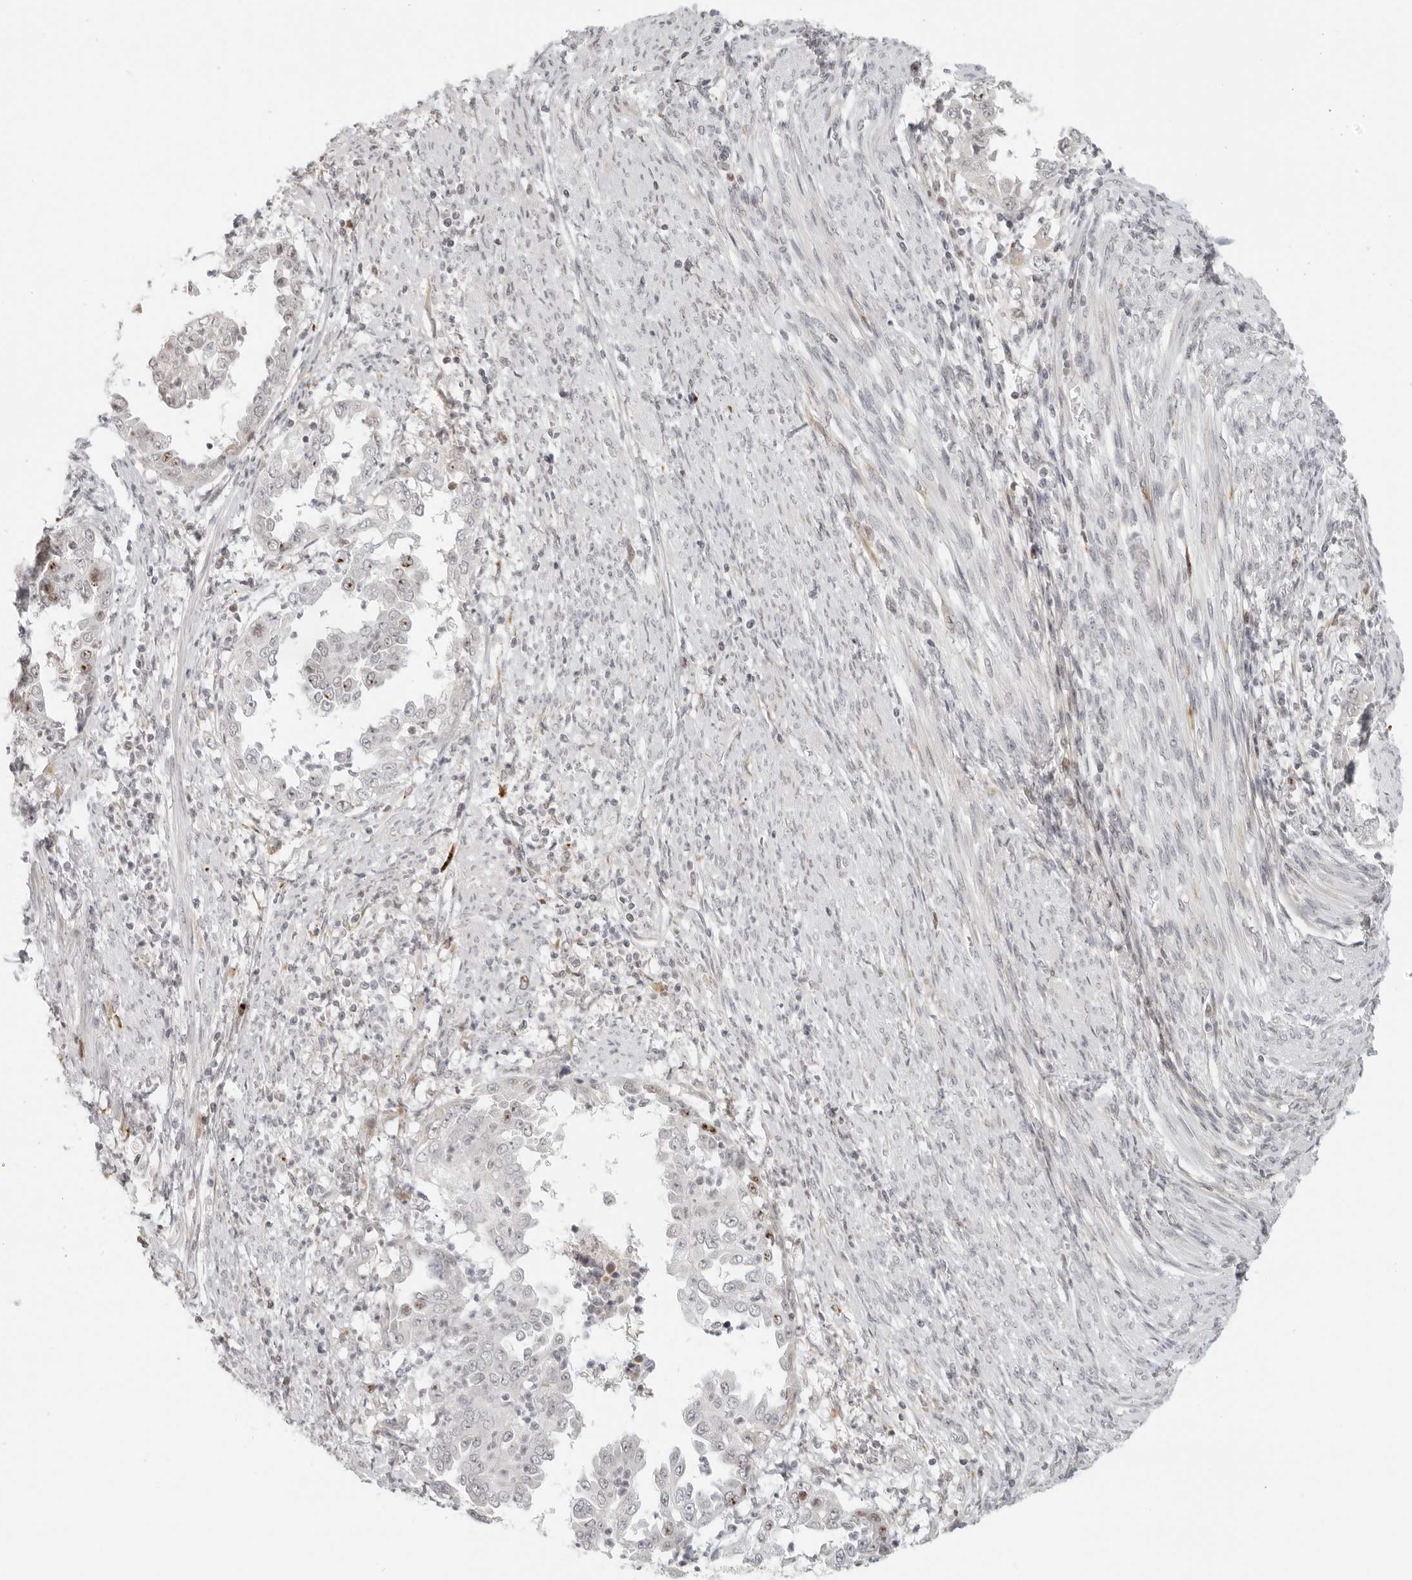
{"staining": {"intensity": "moderate", "quantity": "<25%", "location": "nuclear"}, "tissue": "endometrial cancer", "cell_type": "Tumor cells", "image_type": "cancer", "snomed": [{"axis": "morphology", "description": "Adenocarcinoma, NOS"}, {"axis": "topography", "description": "Endometrium"}], "caption": "Endometrial cancer (adenocarcinoma) stained with a brown dye demonstrates moderate nuclear positive expression in approximately <25% of tumor cells.", "gene": "ZNF678", "patient": {"sex": "female", "age": 85}}